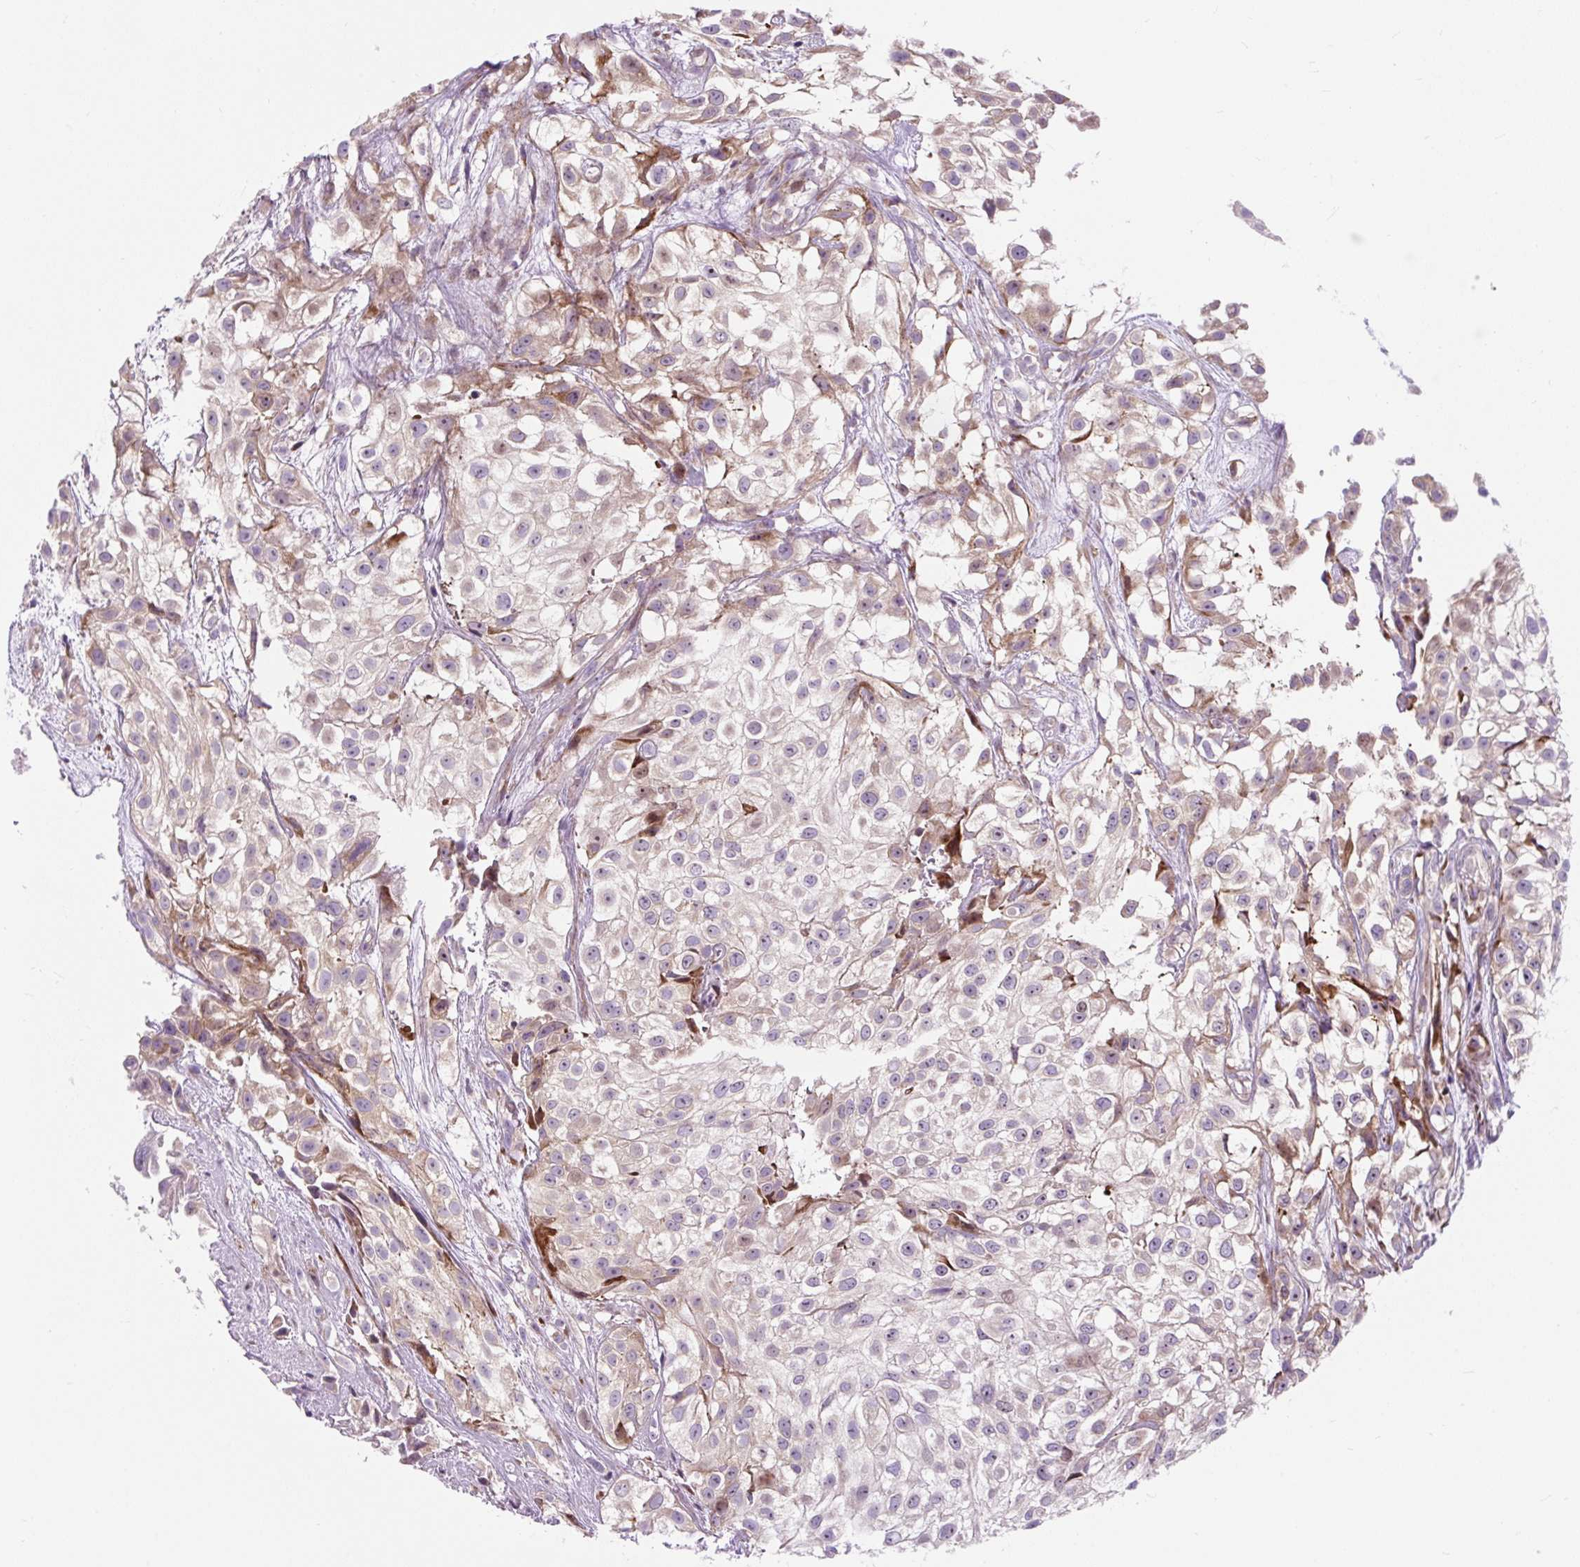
{"staining": {"intensity": "weak", "quantity": "<25%", "location": "cytoplasmic/membranous"}, "tissue": "urothelial cancer", "cell_type": "Tumor cells", "image_type": "cancer", "snomed": [{"axis": "morphology", "description": "Urothelial carcinoma, High grade"}, {"axis": "topography", "description": "Urinary bladder"}], "caption": "A micrograph of human urothelial cancer is negative for staining in tumor cells.", "gene": "CISD3", "patient": {"sex": "male", "age": 56}}